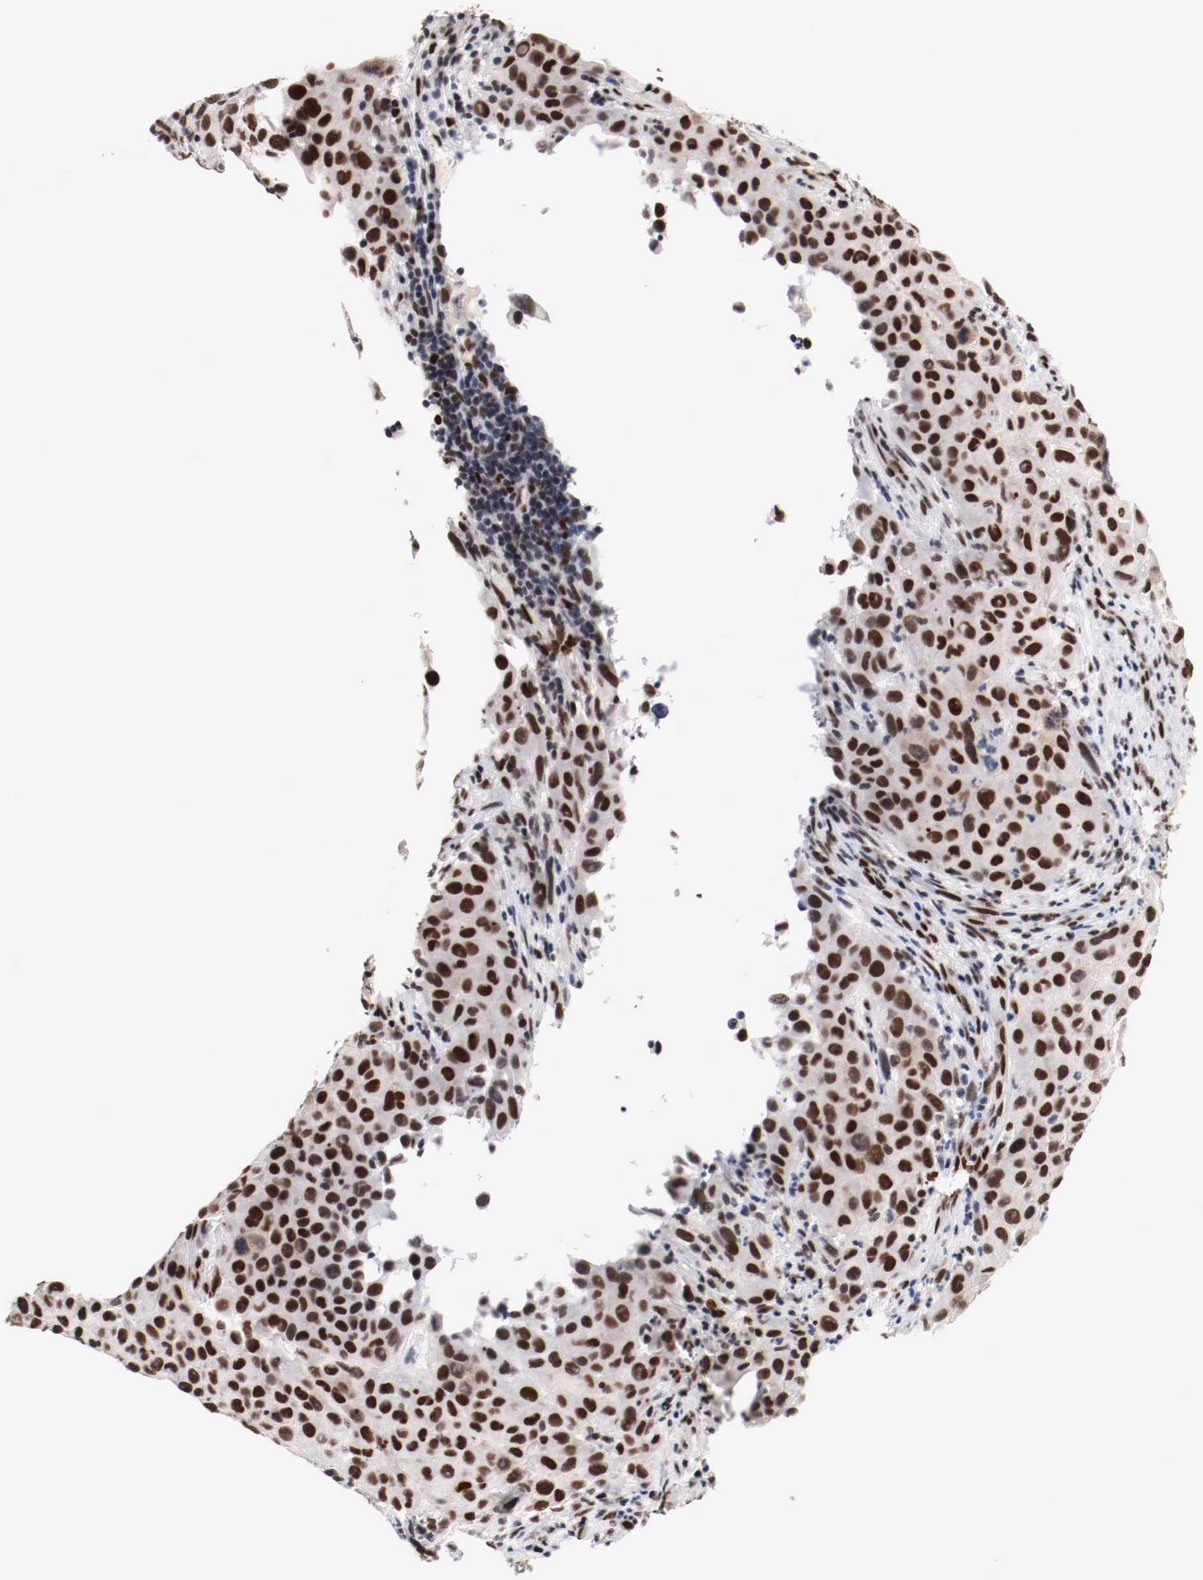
{"staining": {"intensity": "strong", "quantity": ">75%", "location": "nuclear"}, "tissue": "melanoma", "cell_type": "Tumor cells", "image_type": "cancer", "snomed": [{"axis": "morphology", "description": "Malignant melanoma, Metastatic site"}, {"axis": "topography", "description": "Lymph node"}], "caption": "The immunohistochemical stain shows strong nuclear staining in tumor cells of malignant melanoma (metastatic site) tissue. (Brightfield microscopy of DAB IHC at high magnification).", "gene": "MEF2D", "patient": {"sex": "male", "age": 61}}